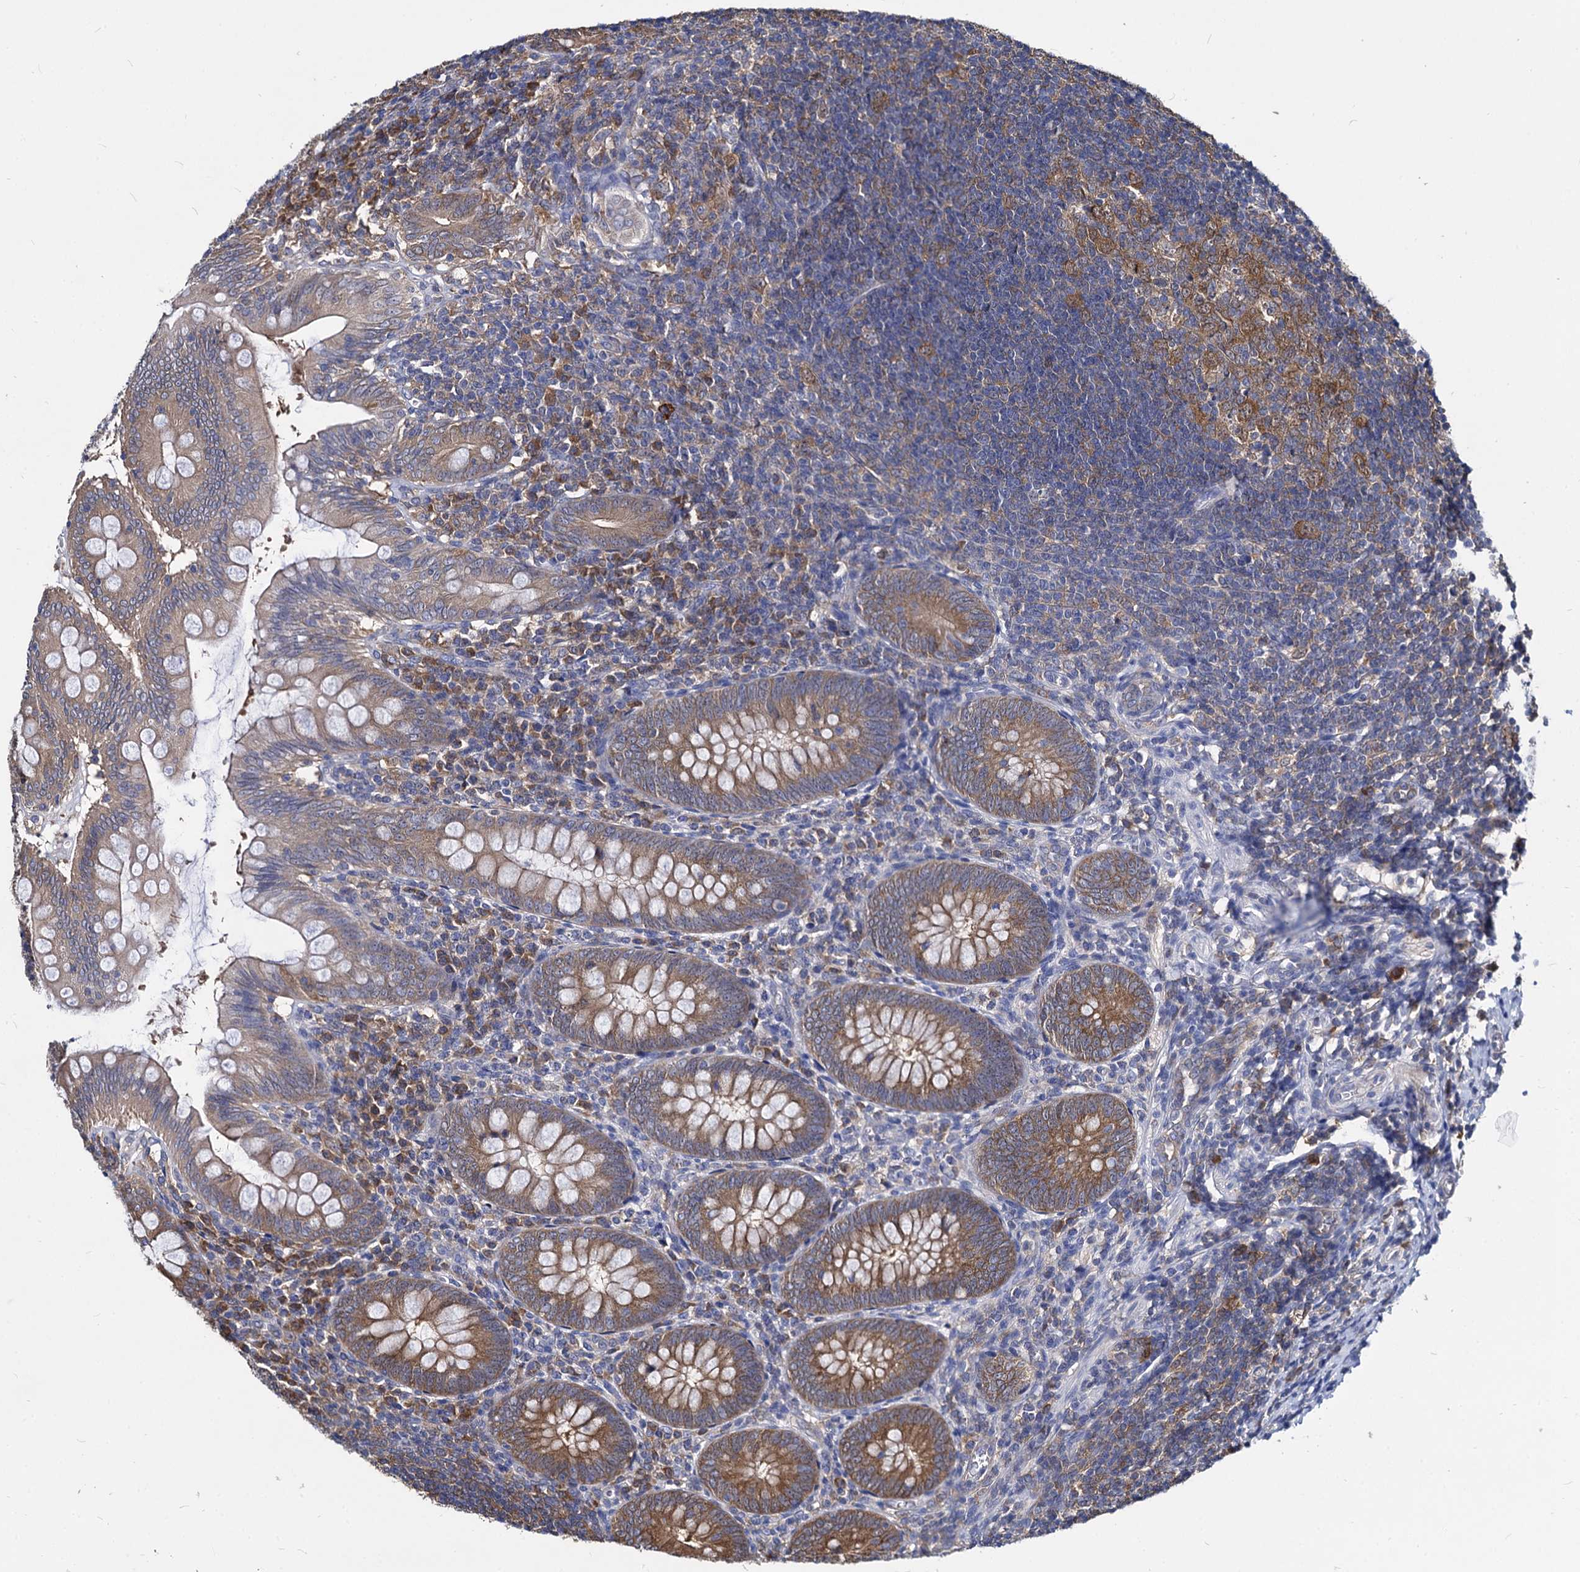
{"staining": {"intensity": "moderate", "quantity": ">75%", "location": "cytoplasmic/membranous"}, "tissue": "appendix", "cell_type": "Glandular cells", "image_type": "normal", "snomed": [{"axis": "morphology", "description": "Normal tissue, NOS"}, {"axis": "topography", "description": "Appendix"}], "caption": "Immunohistochemical staining of unremarkable human appendix demonstrates >75% levels of moderate cytoplasmic/membranous protein positivity in approximately >75% of glandular cells. (Brightfield microscopy of DAB IHC at high magnification).", "gene": "NME1", "patient": {"sex": "male", "age": 14}}